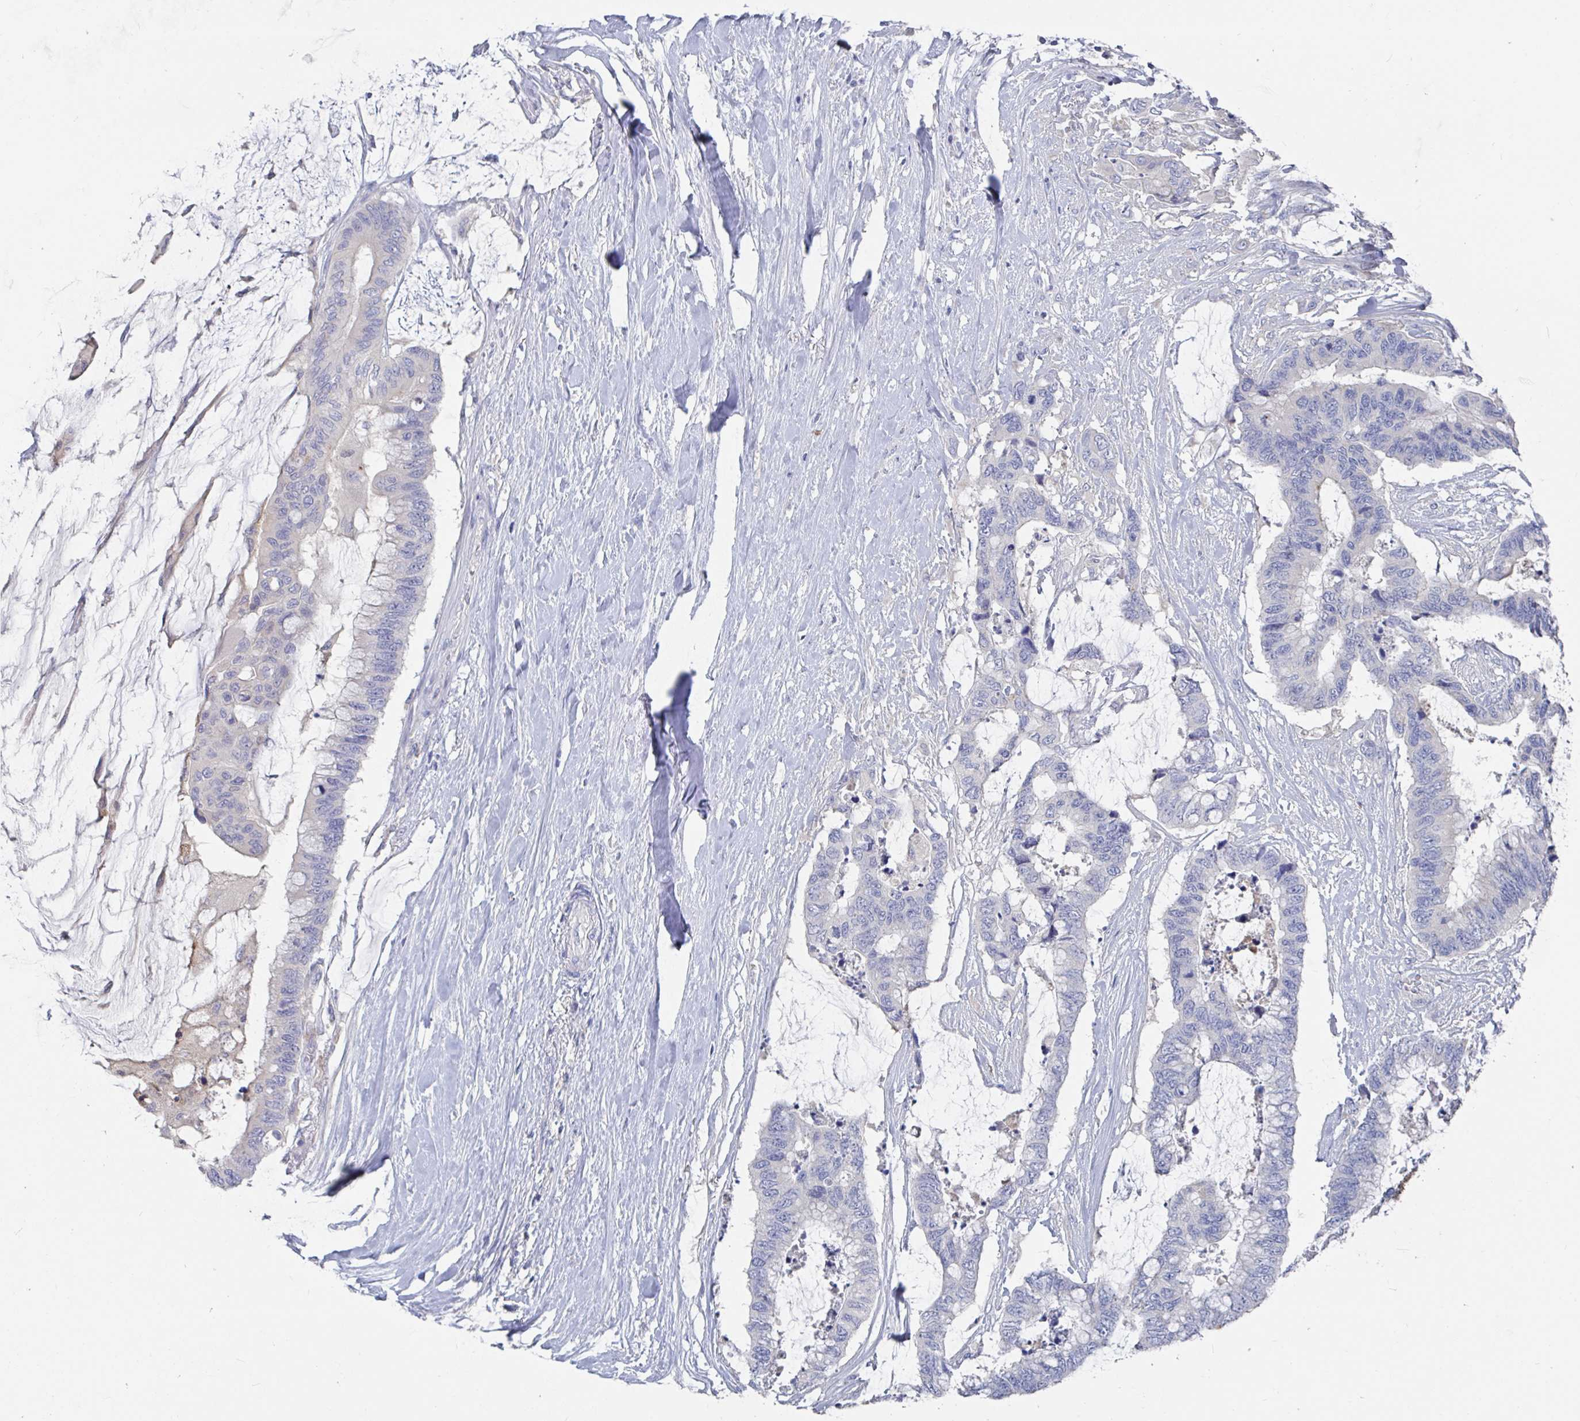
{"staining": {"intensity": "negative", "quantity": "none", "location": "none"}, "tissue": "colorectal cancer", "cell_type": "Tumor cells", "image_type": "cancer", "snomed": [{"axis": "morphology", "description": "Adenocarcinoma, NOS"}, {"axis": "topography", "description": "Rectum"}], "caption": "Colorectal cancer stained for a protein using IHC demonstrates no positivity tumor cells.", "gene": "GPR148", "patient": {"sex": "female", "age": 59}}